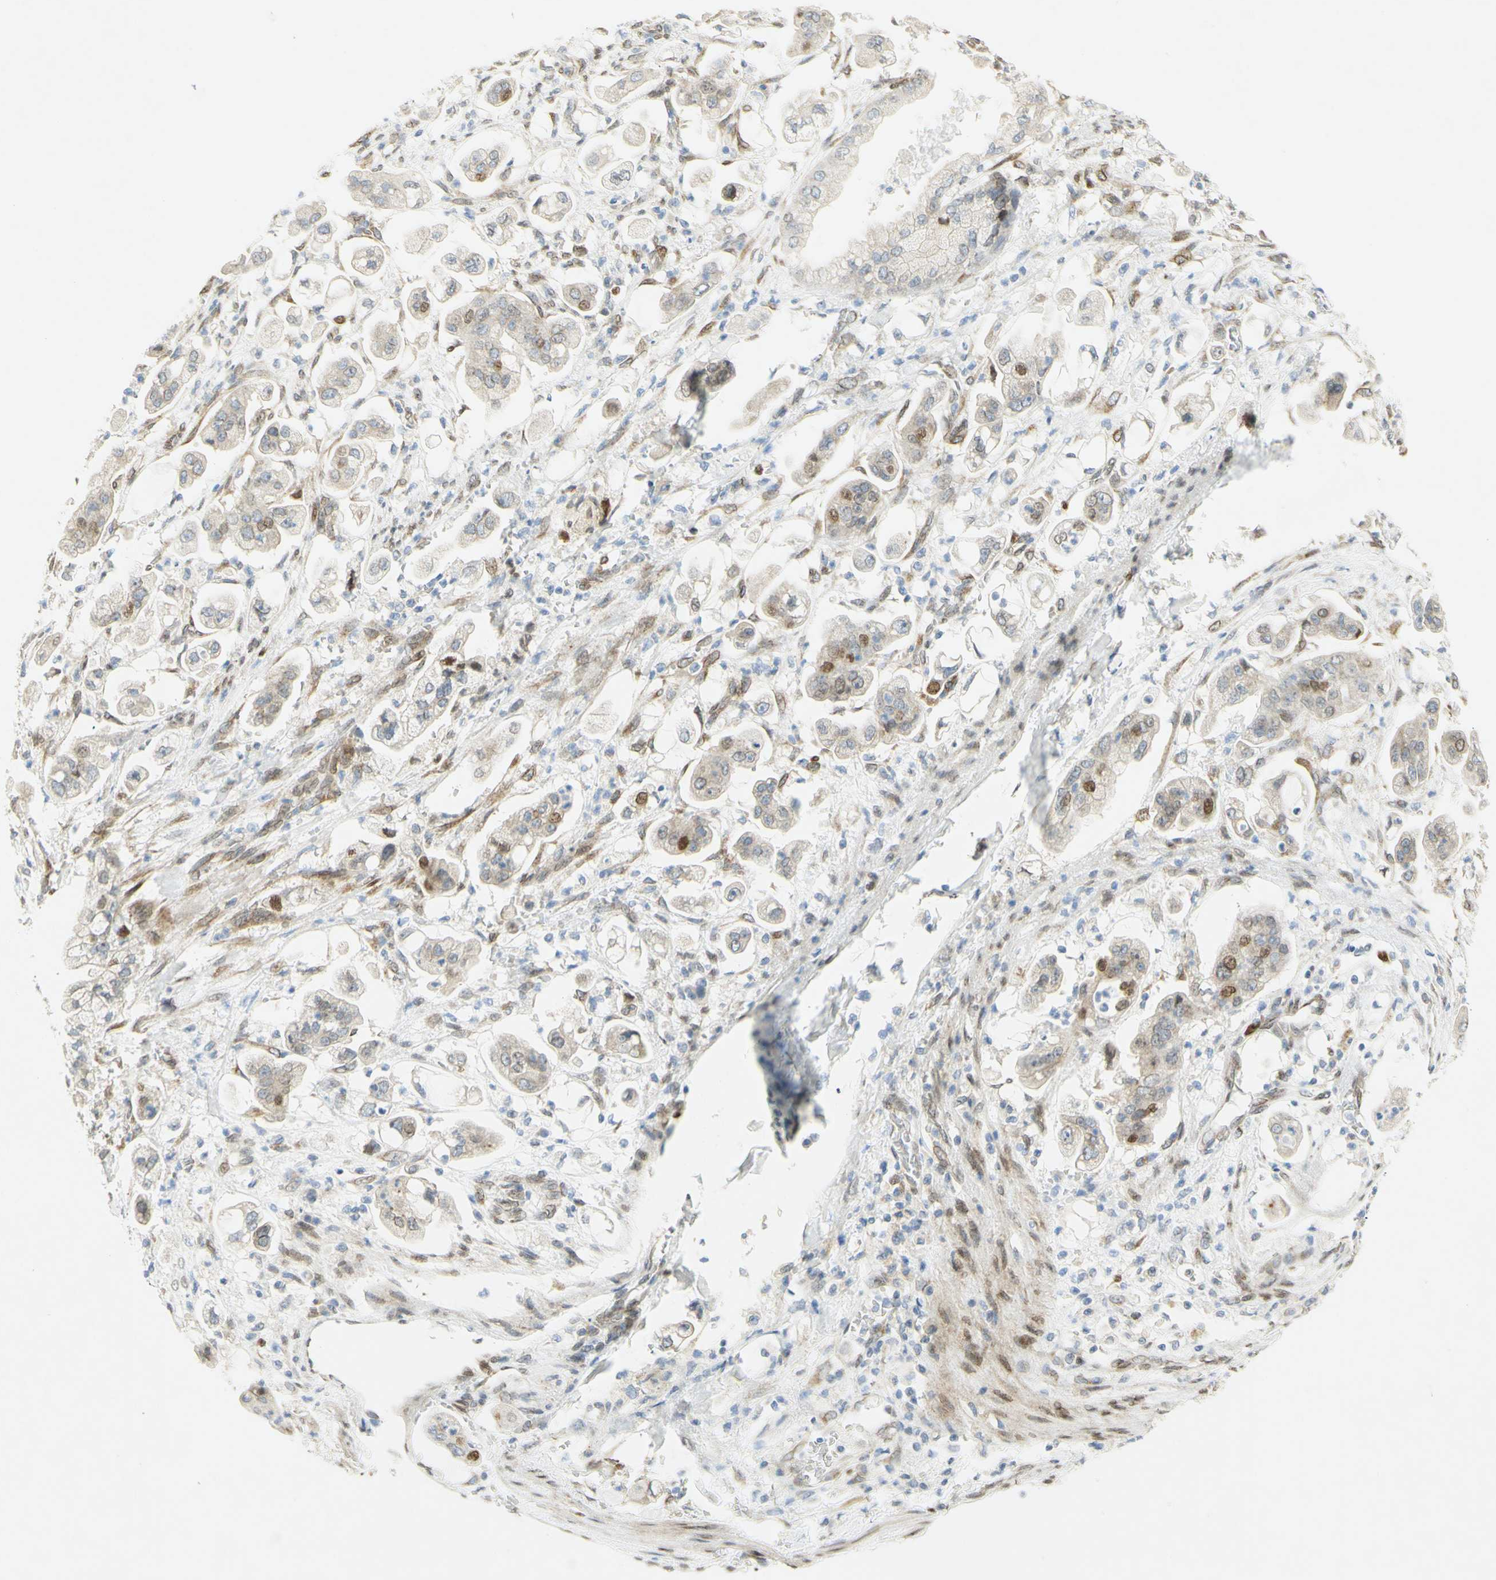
{"staining": {"intensity": "strong", "quantity": "<25%", "location": "nuclear"}, "tissue": "stomach cancer", "cell_type": "Tumor cells", "image_type": "cancer", "snomed": [{"axis": "morphology", "description": "Adenocarcinoma, NOS"}, {"axis": "topography", "description": "Stomach"}], "caption": "Immunohistochemistry (IHC) staining of adenocarcinoma (stomach), which shows medium levels of strong nuclear expression in approximately <25% of tumor cells indicating strong nuclear protein staining. The staining was performed using DAB (3,3'-diaminobenzidine) (brown) for protein detection and nuclei were counterstained in hematoxylin (blue).", "gene": "E2F1", "patient": {"sex": "male", "age": 62}}